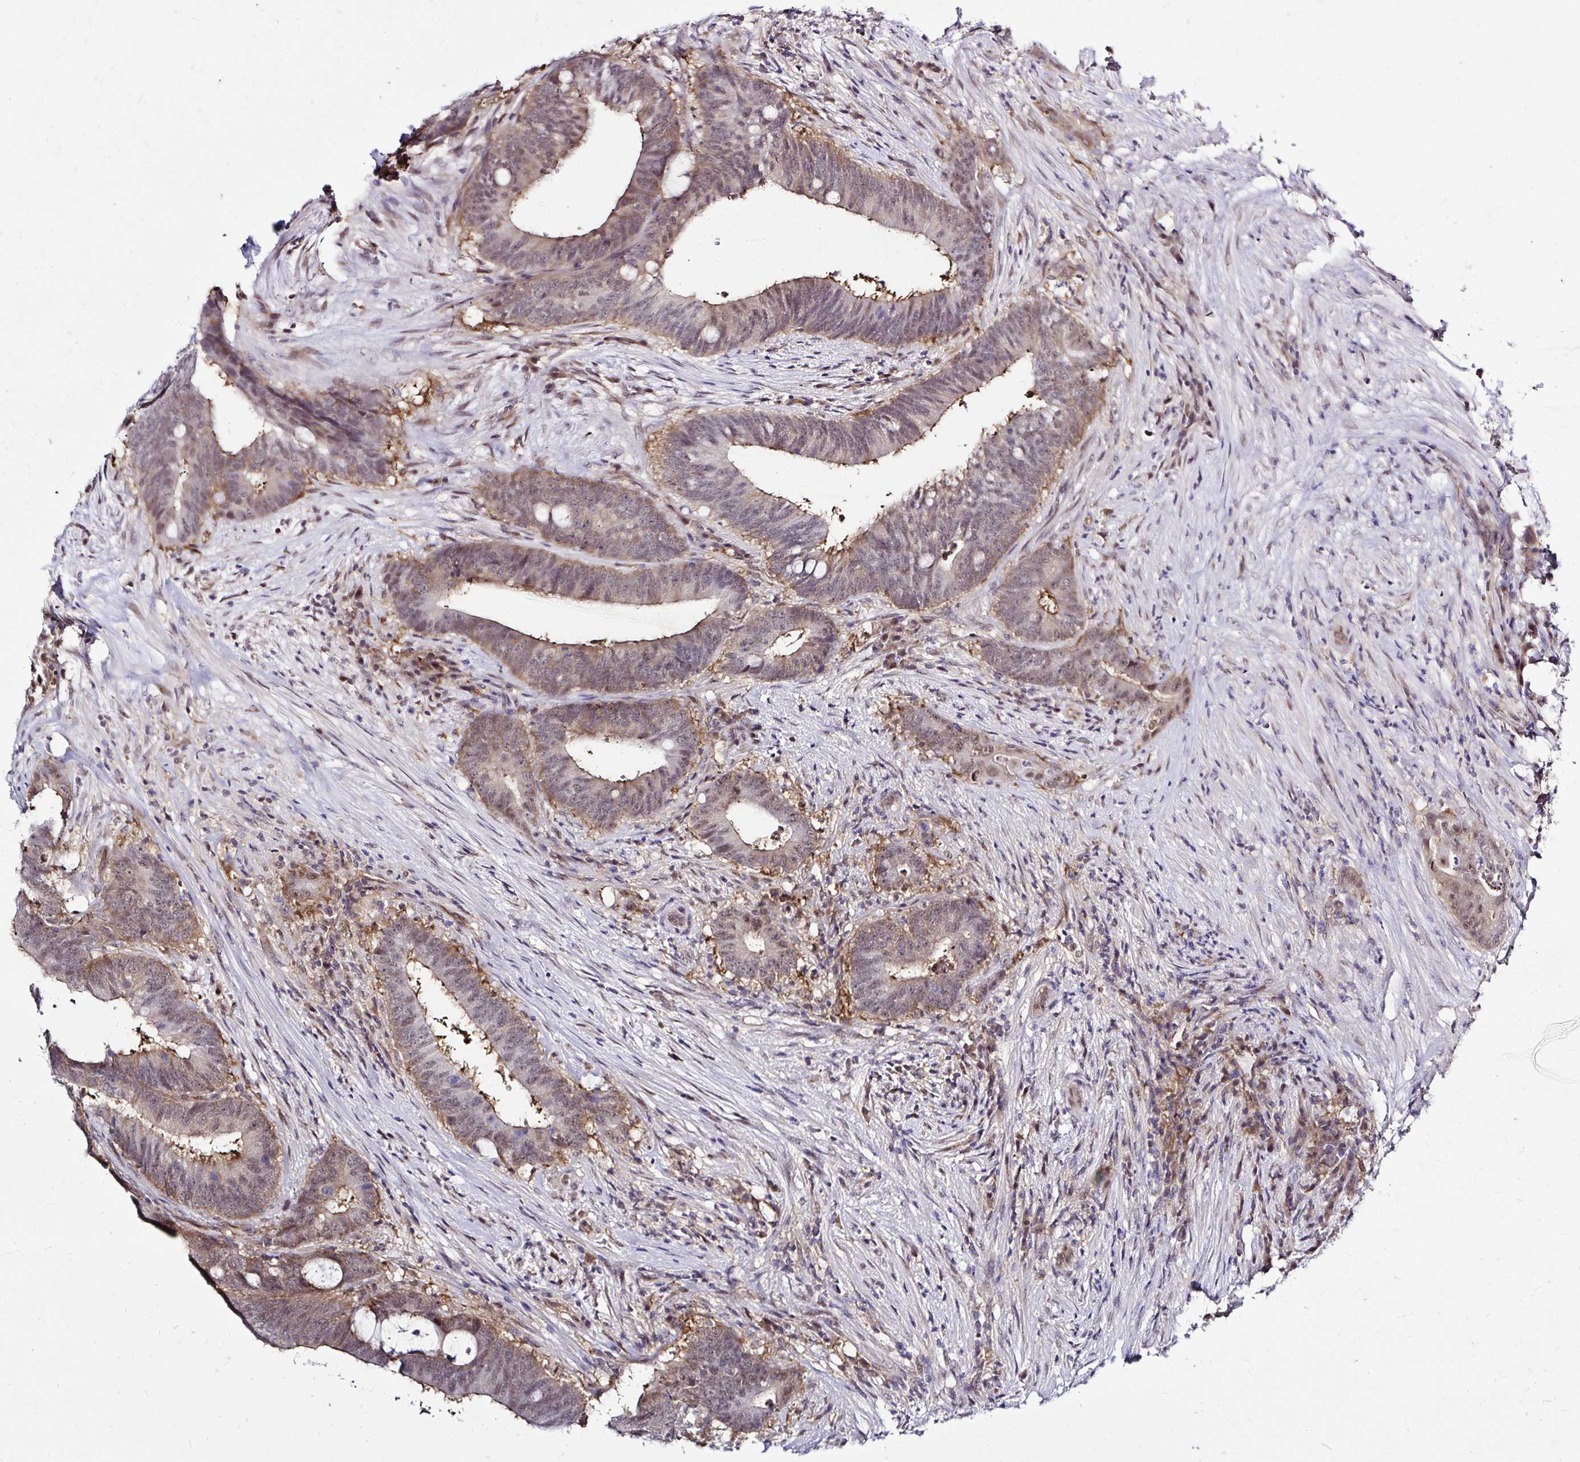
{"staining": {"intensity": "weak", "quantity": "25%-75%", "location": "nuclear"}, "tissue": "colorectal cancer", "cell_type": "Tumor cells", "image_type": "cancer", "snomed": [{"axis": "morphology", "description": "Adenocarcinoma, NOS"}, {"axis": "topography", "description": "Colon"}], "caption": "Immunohistochemical staining of colorectal cancer demonstrates weak nuclear protein staining in approximately 25%-75% of tumor cells.", "gene": "PSMD3", "patient": {"sex": "female", "age": 43}}